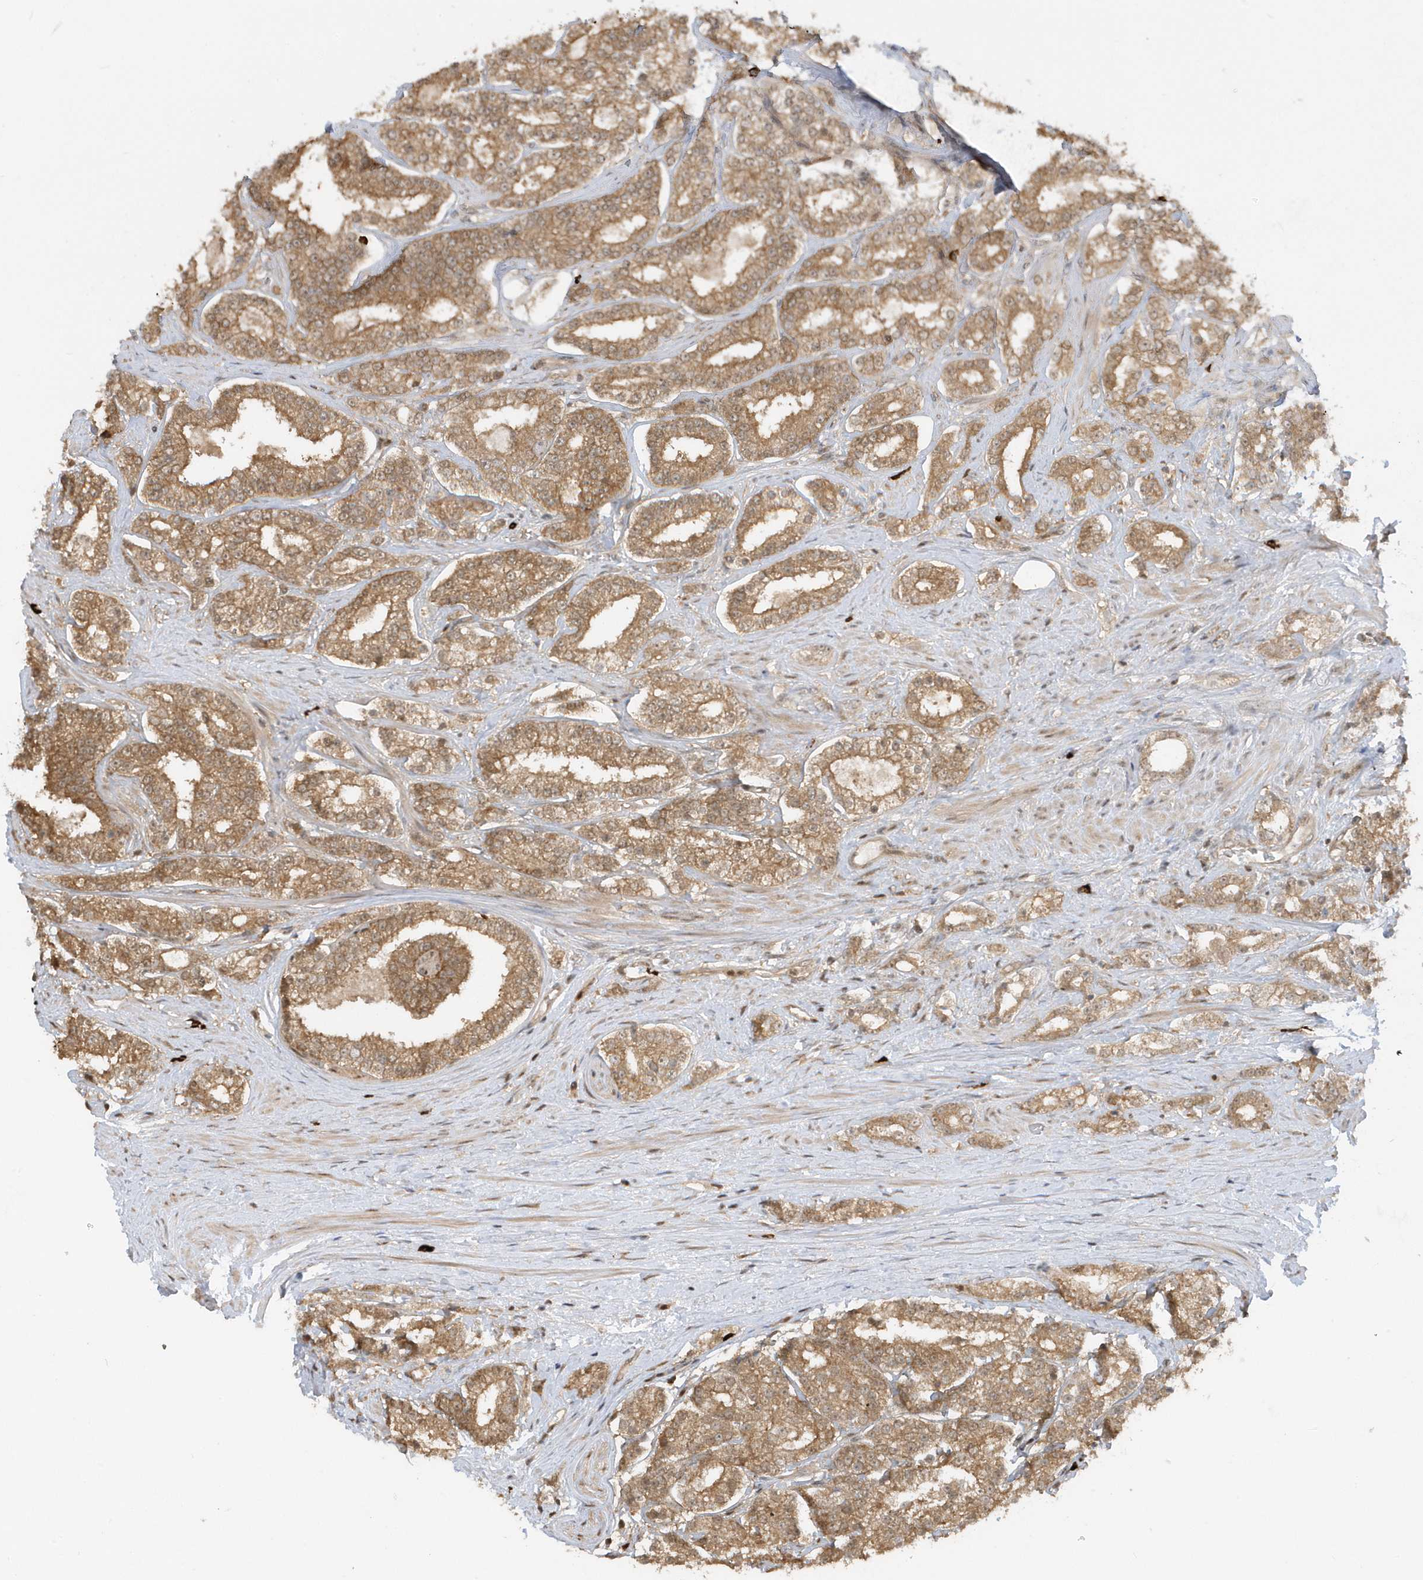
{"staining": {"intensity": "moderate", "quantity": ">75%", "location": "cytoplasmic/membranous,nuclear"}, "tissue": "prostate cancer", "cell_type": "Tumor cells", "image_type": "cancer", "snomed": [{"axis": "morphology", "description": "Normal tissue, NOS"}, {"axis": "morphology", "description": "Adenocarcinoma, High grade"}, {"axis": "topography", "description": "Prostate"}], "caption": "Immunohistochemistry staining of prostate high-grade adenocarcinoma, which displays medium levels of moderate cytoplasmic/membranous and nuclear expression in about >75% of tumor cells indicating moderate cytoplasmic/membranous and nuclear protein staining. The staining was performed using DAB (brown) for protein detection and nuclei were counterstained in hematoxylin (blue).", "gene": "PPP1R7", "patient": {"sex": "male", "age": 83}}